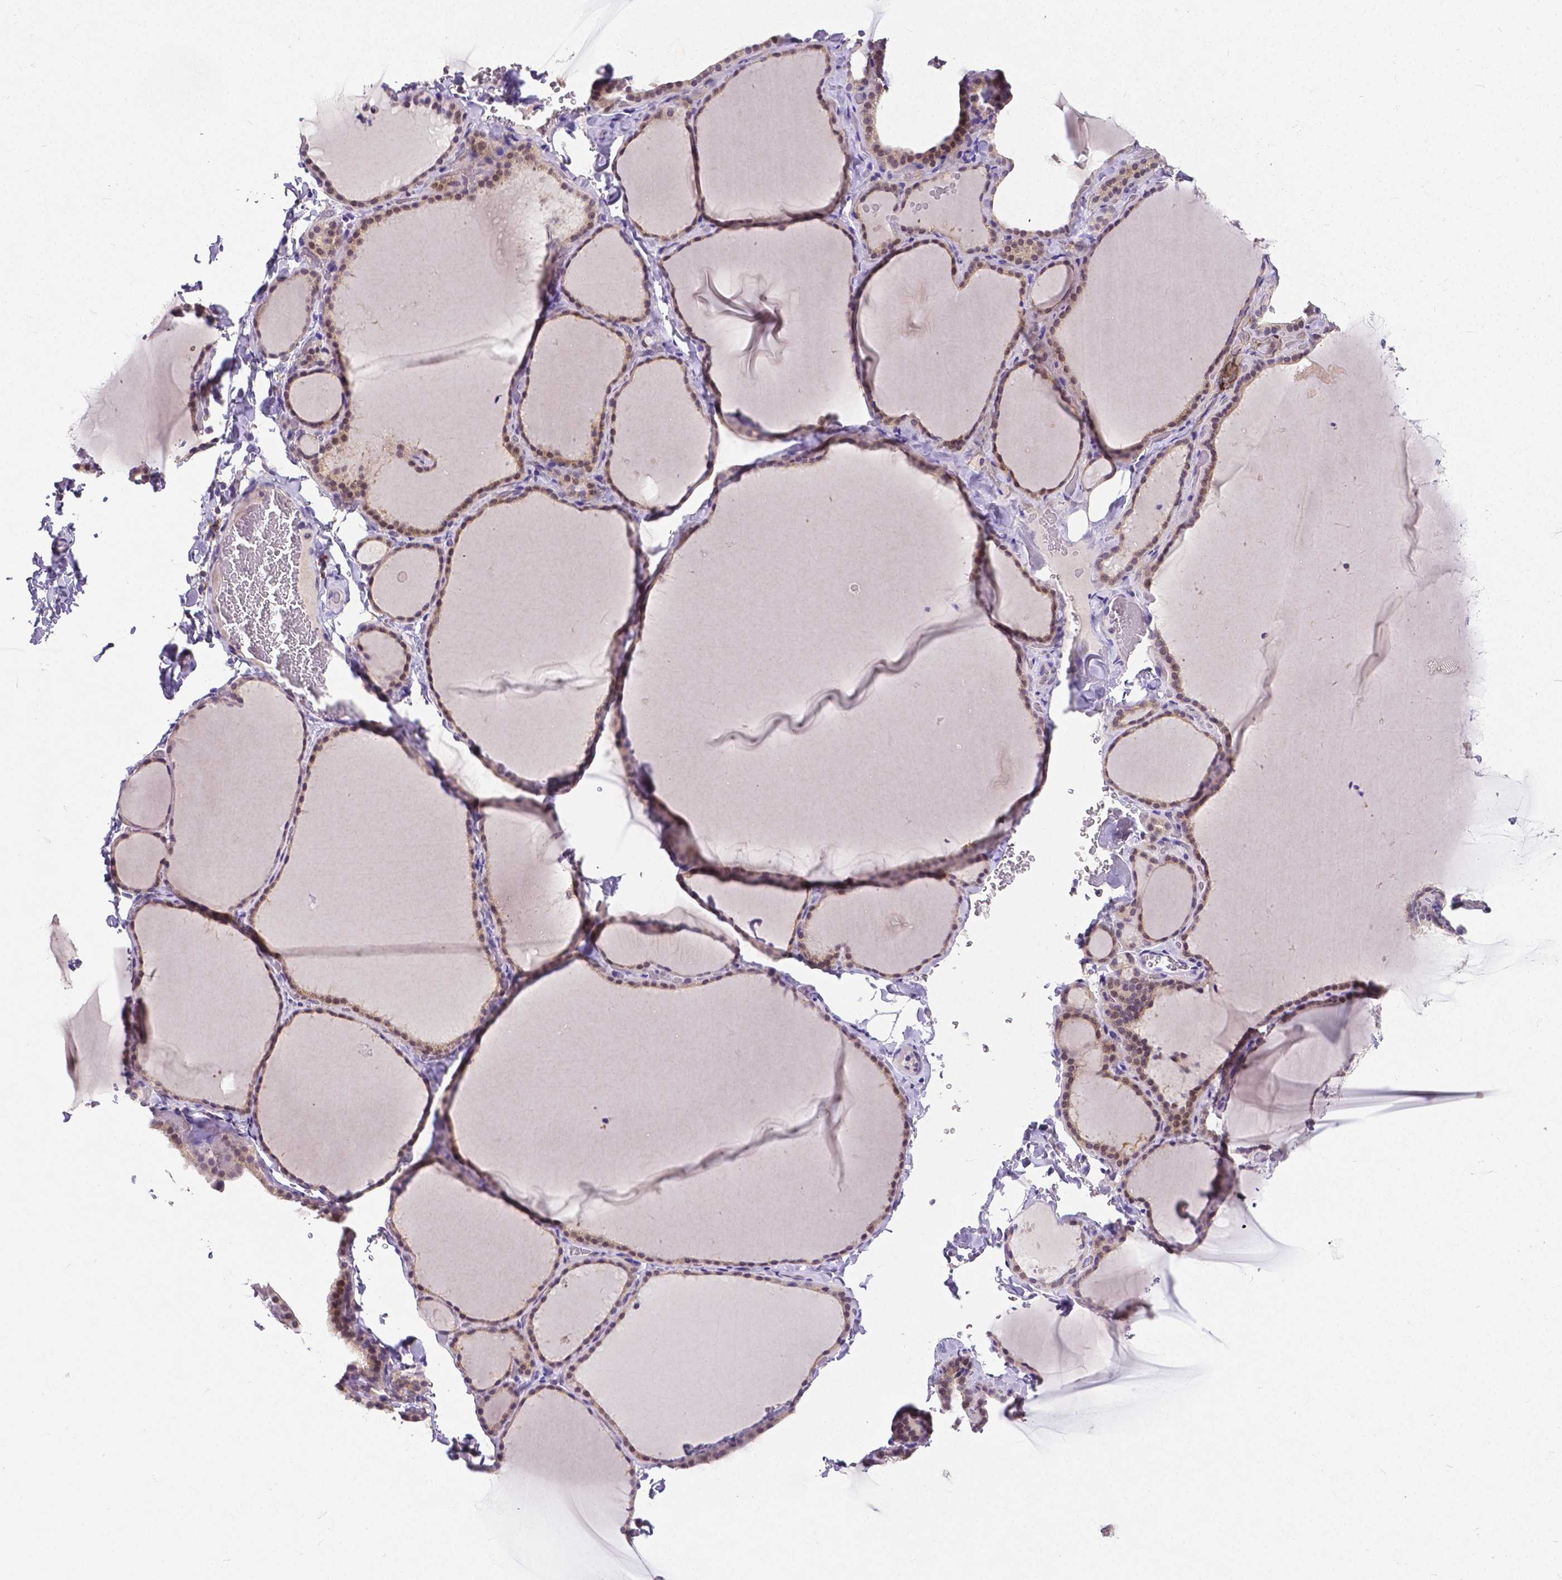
{"staining": {"intensity": "weak", "quantity": "<25%", "location": "cytoplasmic/membranous"}, "tissue": "thyroid gland", "cell_type": "Glandular cells", "image_type": "normal", "snomed": [{"axis": "morphology", "description": "Normal tissue, NOS"}, {"axis": "topography", "description": "Thyroid gland"}], "caption": "This is an immunohistochemistry (IHC) image of unremarkable thyroid gland. There is no staining in glandular cells.", "gene": "CD4", "patient": {"sex": "female", "age": 22}}